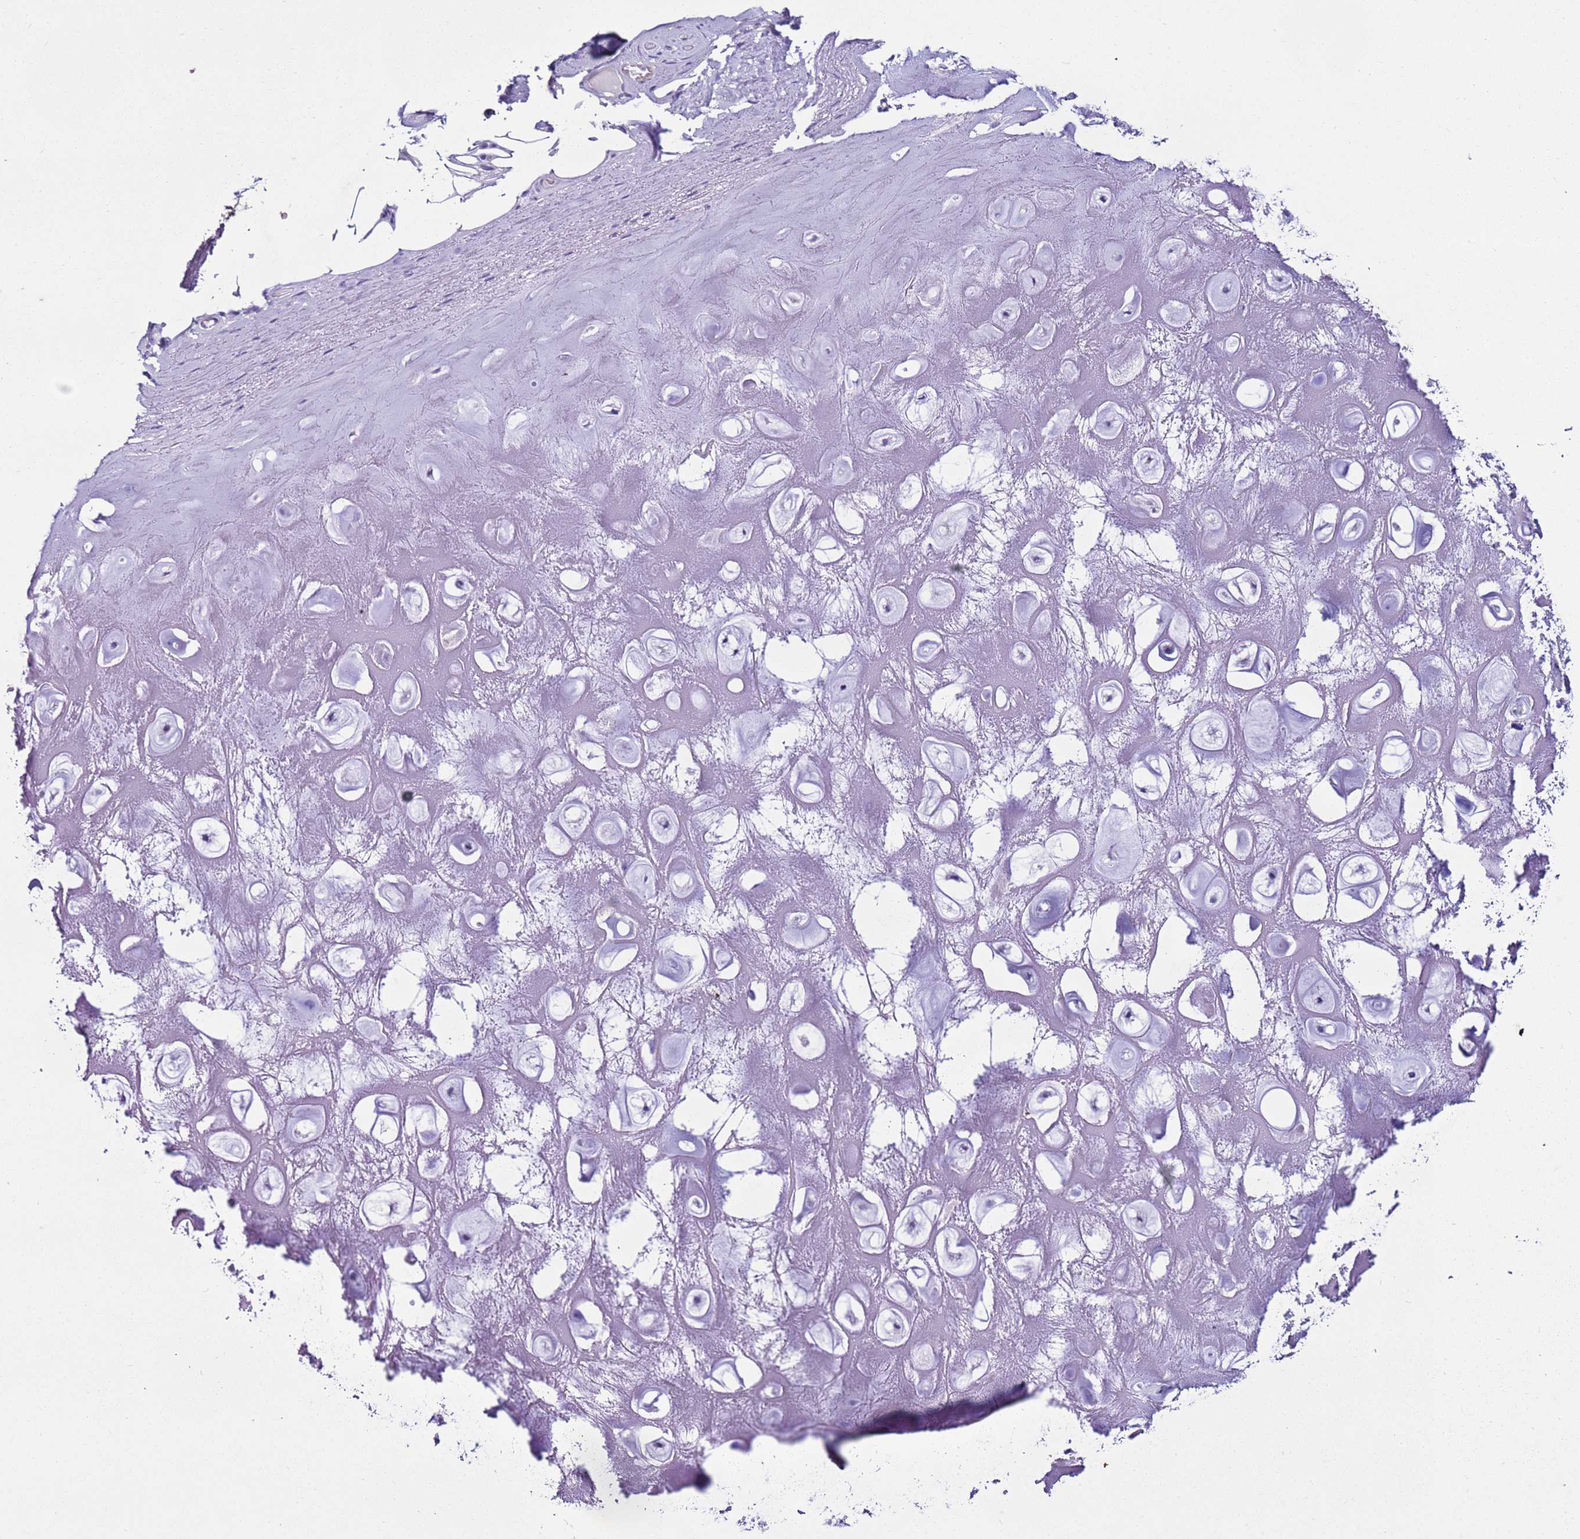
{"staining": {"intensity": "negative", "quantity": "none", "location": "none"}, "tissue": "adipose tissue", "cell_type": "Adipocytes", "image_type": "normal", "snomed": [{"axis": "morphology", "description": "Normal tissue, NOS"}, {"axis": "topography", "description": "Cartilage tissue"}], "caption": "Normal adipose tissue was stained to show a protein in brown. There is no significant expression in adipocytes. (Brightfield microscopy of DAB immunohistochemistry at high magnification).", "gene": "LCMT1", "patient": {"sex": "male", "age": 81}}